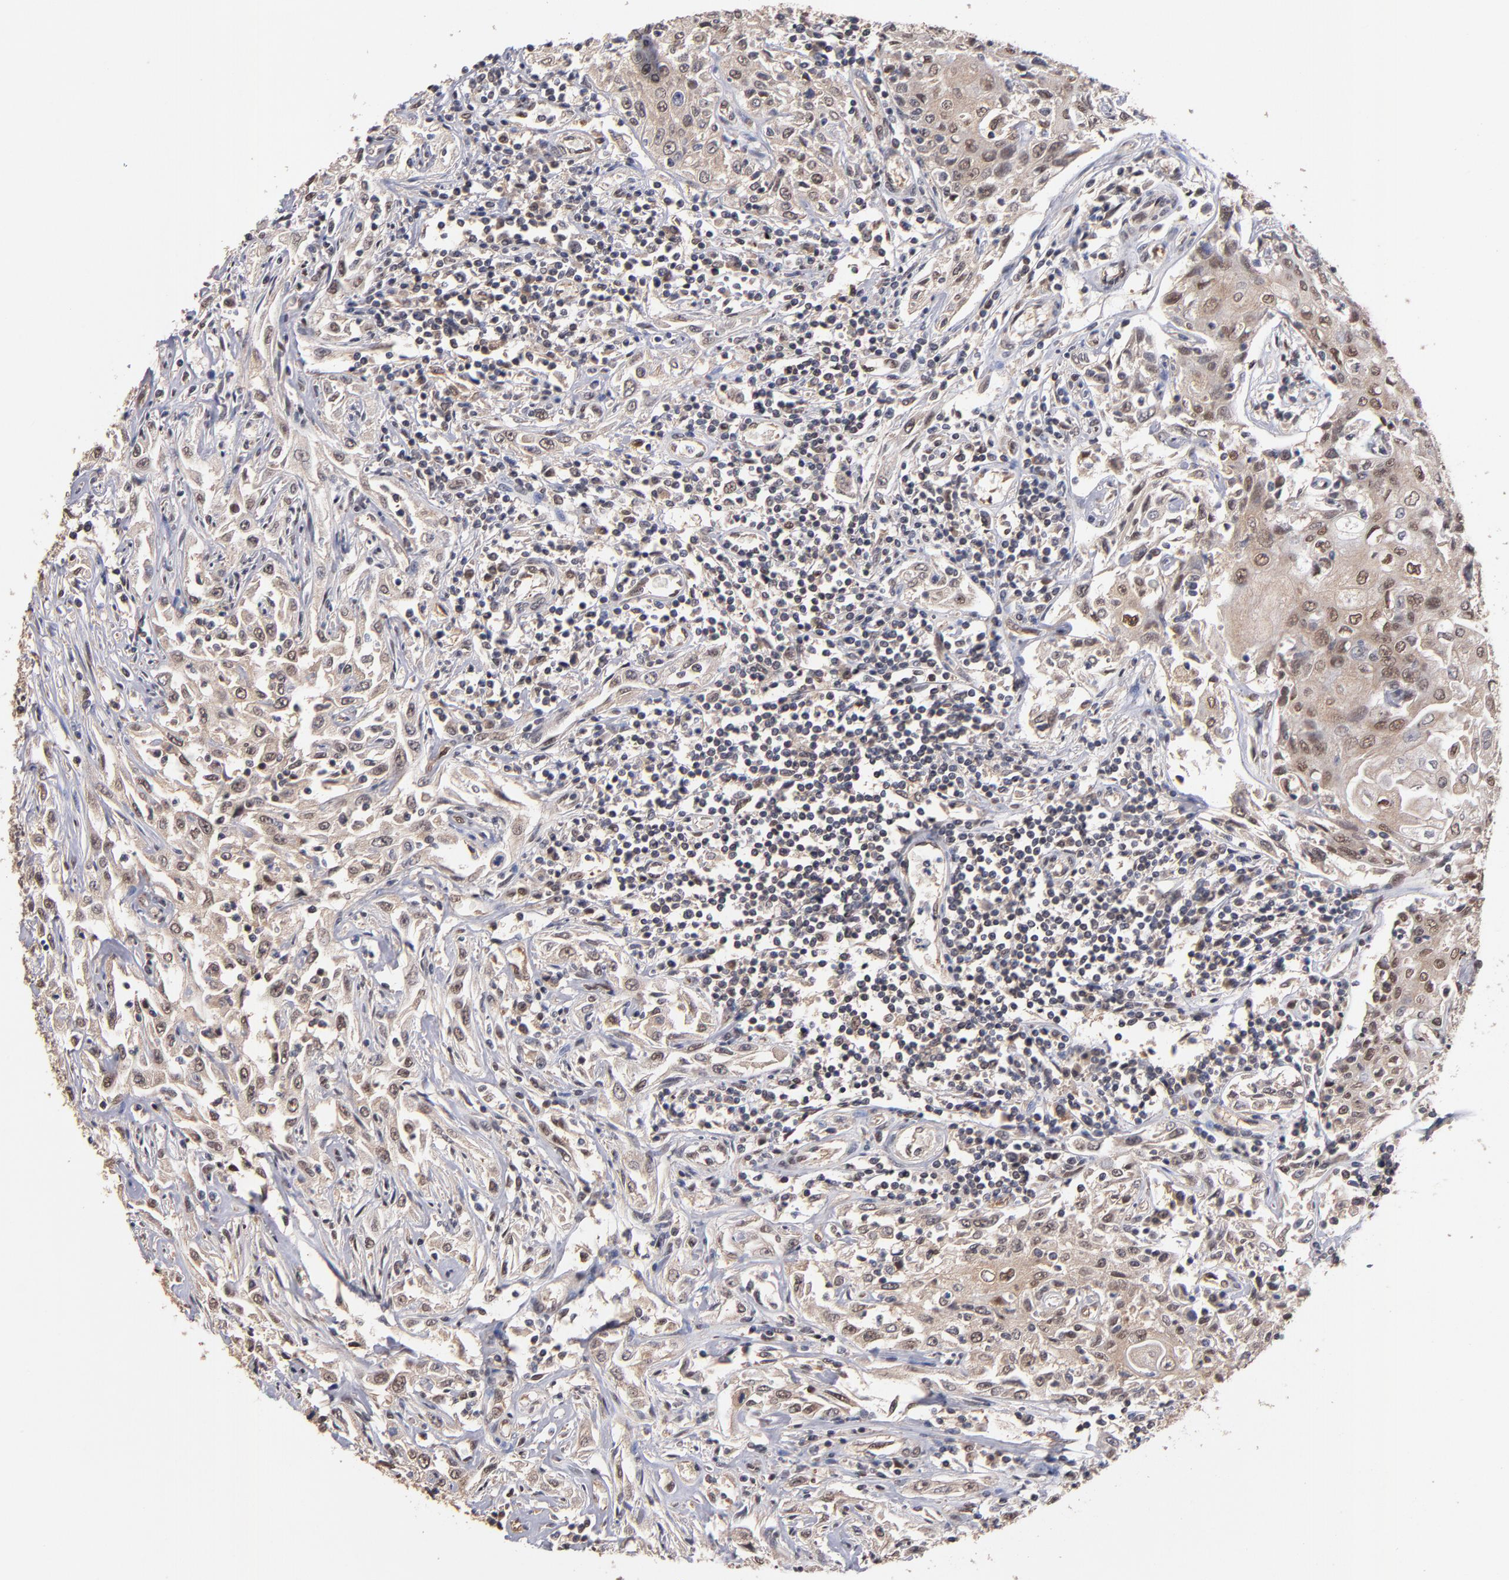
{"staining": {"intensity": "weak", "quantity": "25%-75%", "location": "cytoplasmic/membranous,nuclear"}, "tissue": "head and neck cancer", "cell_type": "Tumor cells", "image_type": "cancer", "snomed": [{"axis": "morphology", "description": "Squamous cell carcinoma, NOS"}, {"axis": "topography", "description": "Oral tissue"}, {"axis": "topography", "description": "Head-Neck"}], "caption": "A low amount of weak cytoplasmic/membranous and nuclear staining is appreciated in about 25%-75% of tumor cells in head and neck cancer tissue.", "gene": "PSMD10", "patient": {"sex": "female", "age": 76}}